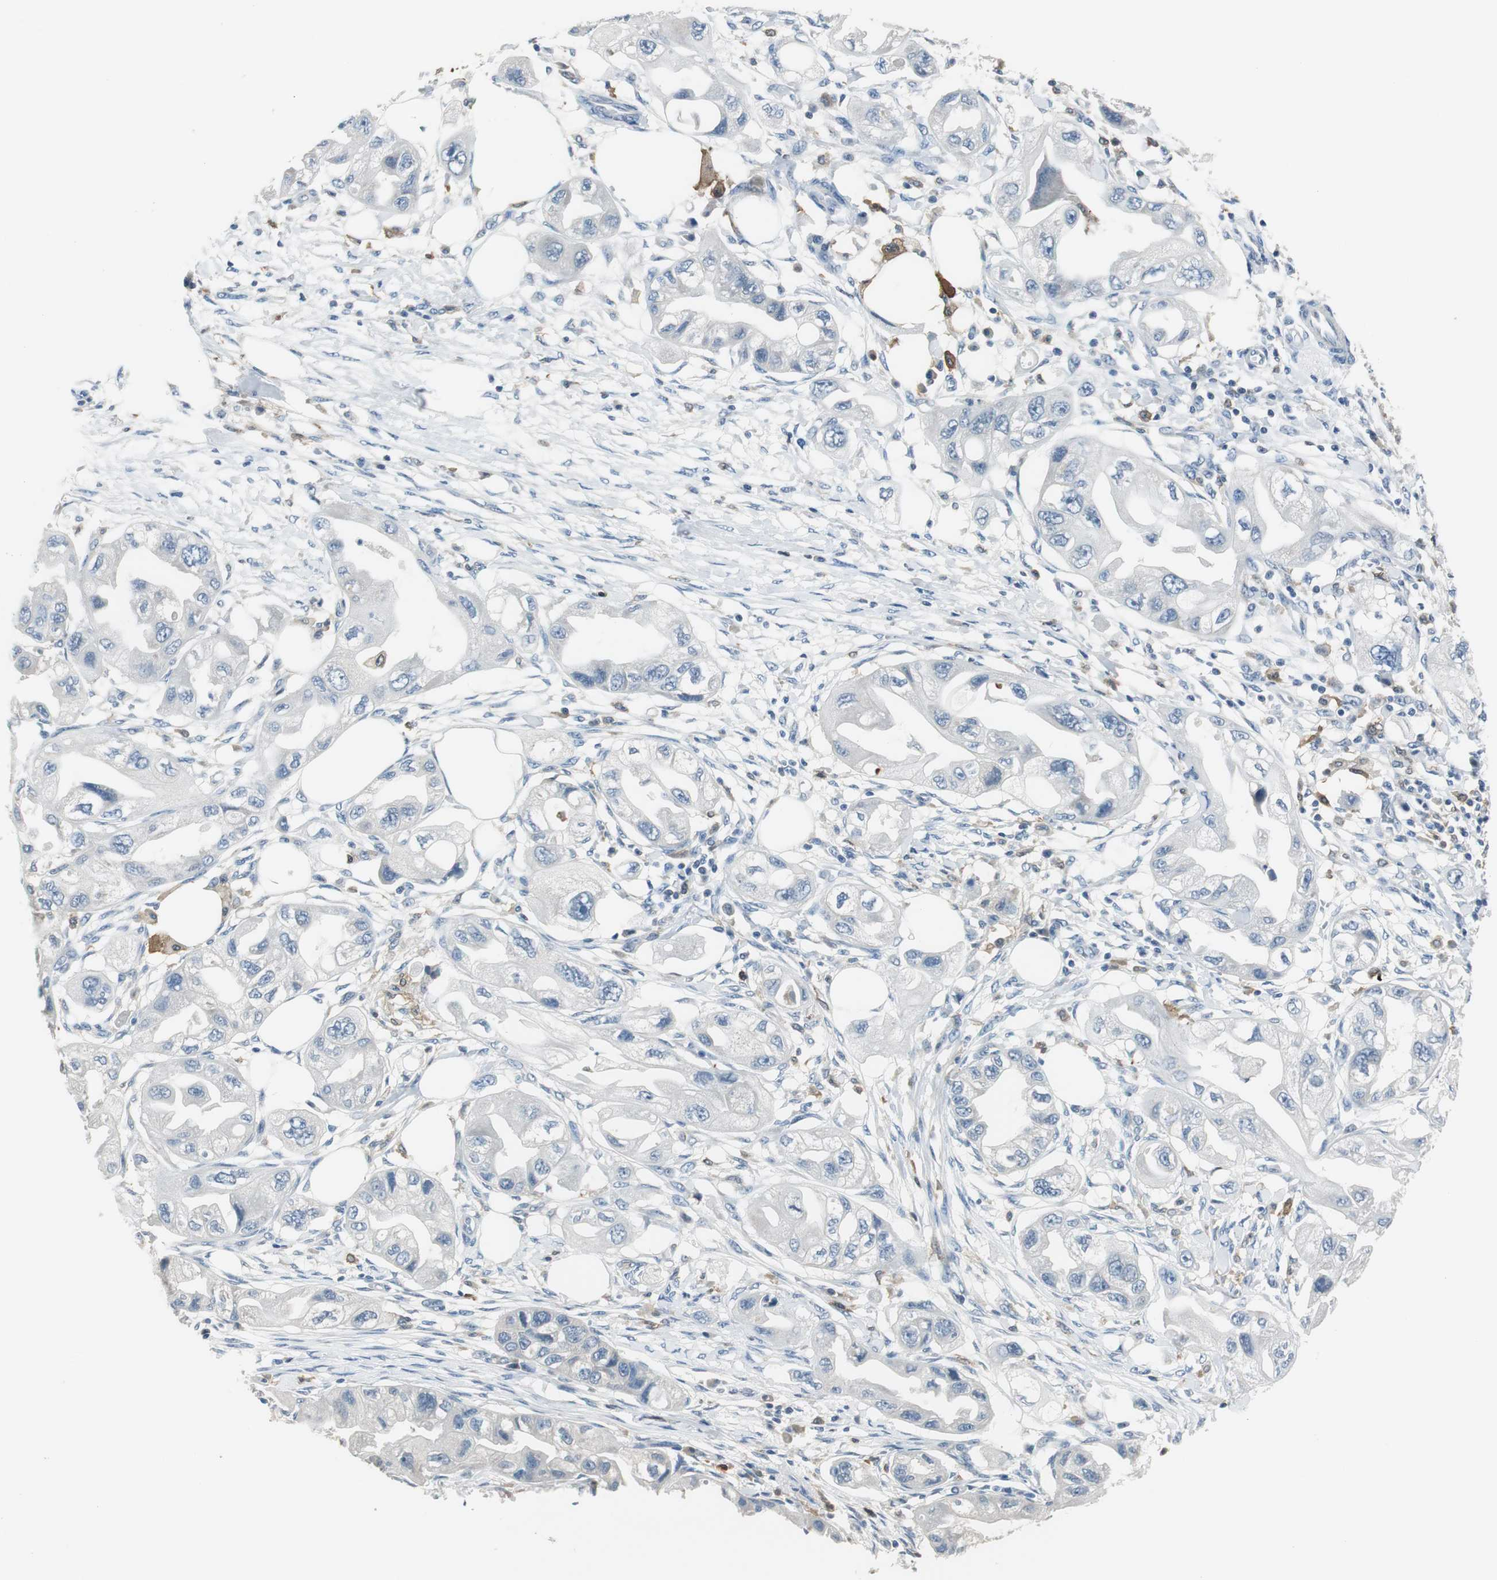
{"staining": {"intensity": "negative", "quantity": "none", "location": "none"}, "tissue": "endometrial cancer", "cell_type": "Tumor cells", "image_type": "cancer", "snomed": [{"axis": "morphology", "description": "Adenocarcinoma, NOS"}, {"axis": "topography", "description": "Endometrium"}], "caption": "Tumor cells are negative for brown protein staining in endometrial adenocarcinoma.", "gene": "MSTO1", "patient": {"sex": "female", "age": 67}}